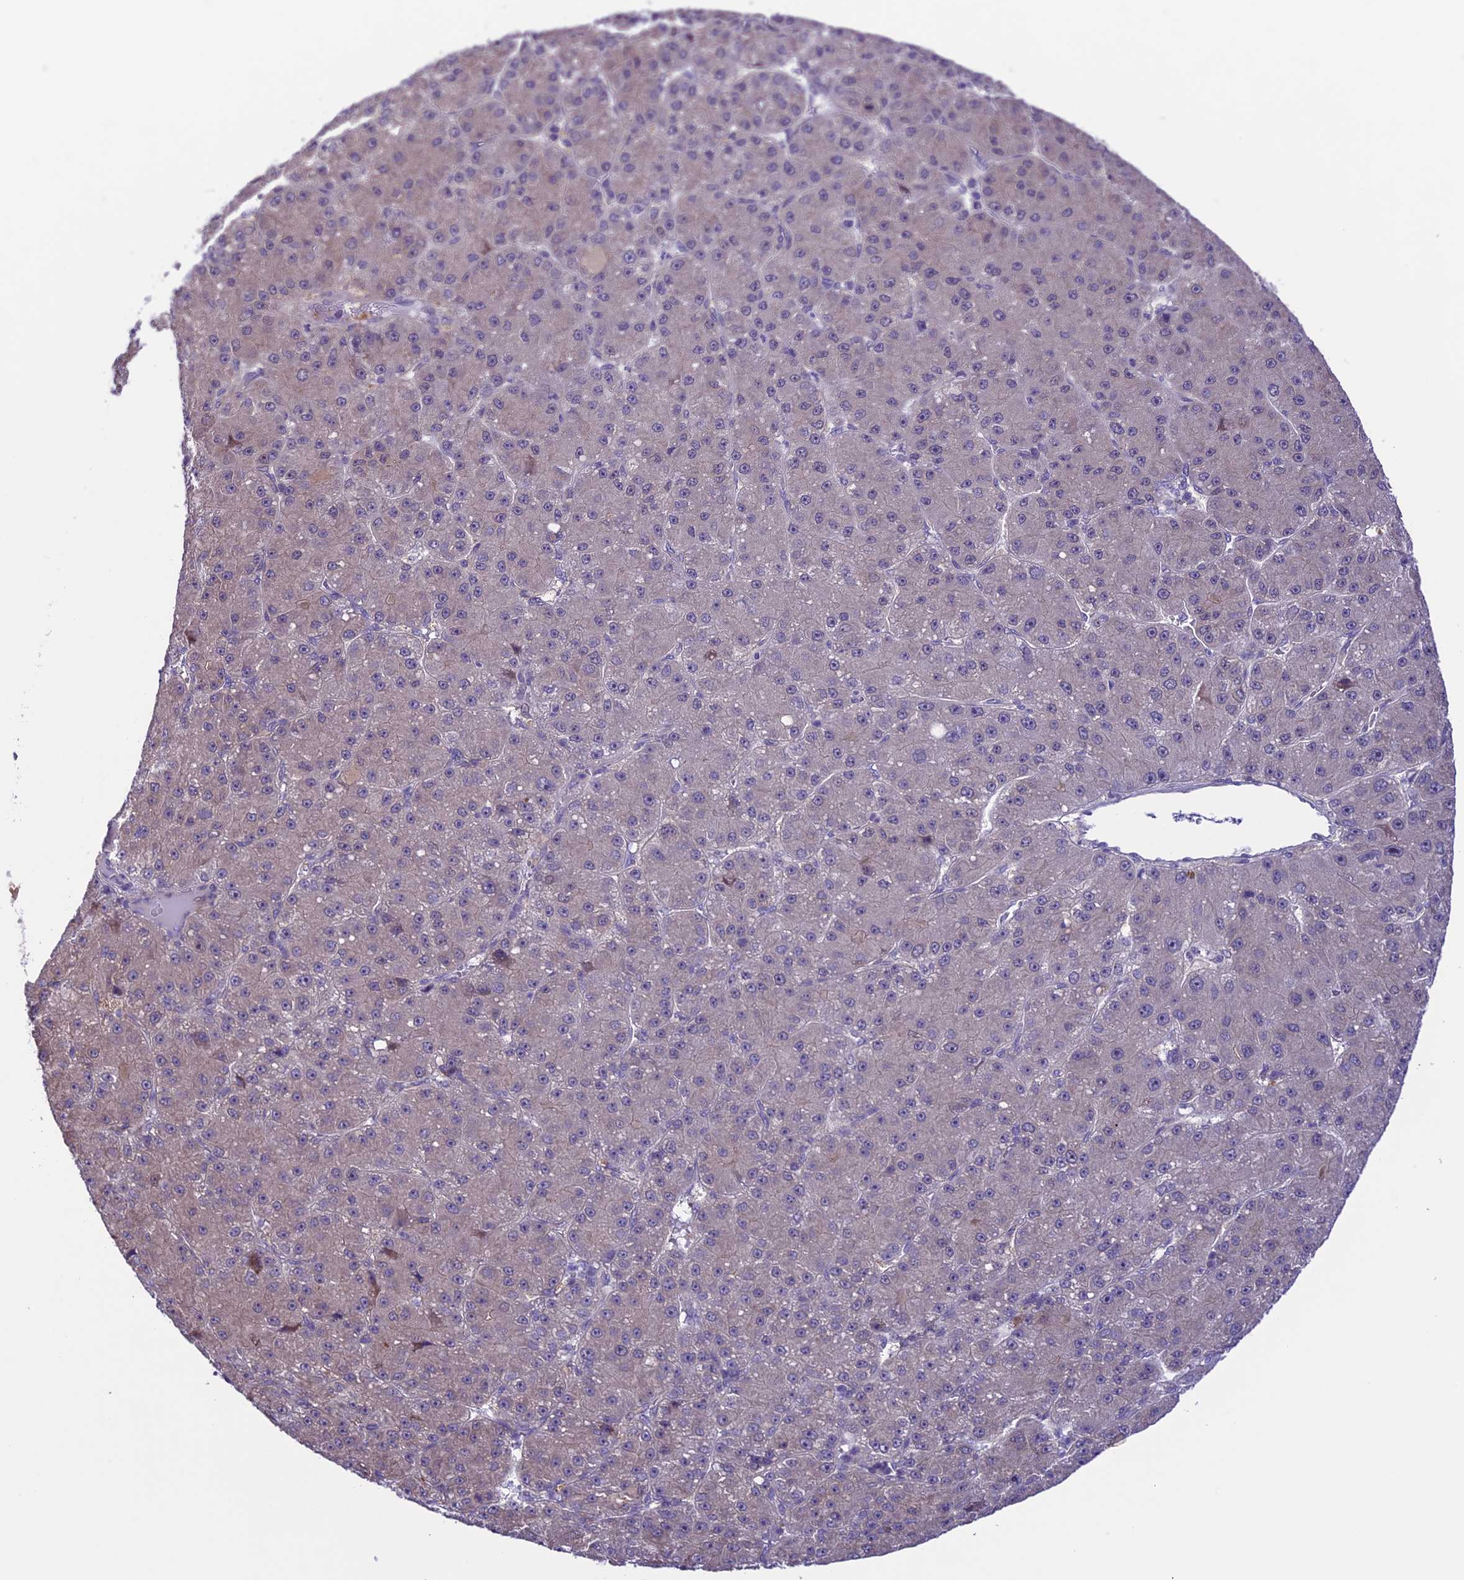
{"staining": {"intensity": "negative", "quantity": "none", "location": "none"}, "tissue": "liver cancer", "cell_type": "Tumor cells", "image_type": "cancer", "snomed": [{"axis": "morphology", "description": "Carcinoma, Hepatocellular, NOS"}, {"axis": "topography", "description": "Liver"}], "caption": "DAB (3,3'-diaminobenzidine) immunohistochemical staining of hepatocellular carcinoma (liver) reveals no significant staining in tumor cells.", "gene": "XKR7", "patient": {"sex": "male", "age": 67}}